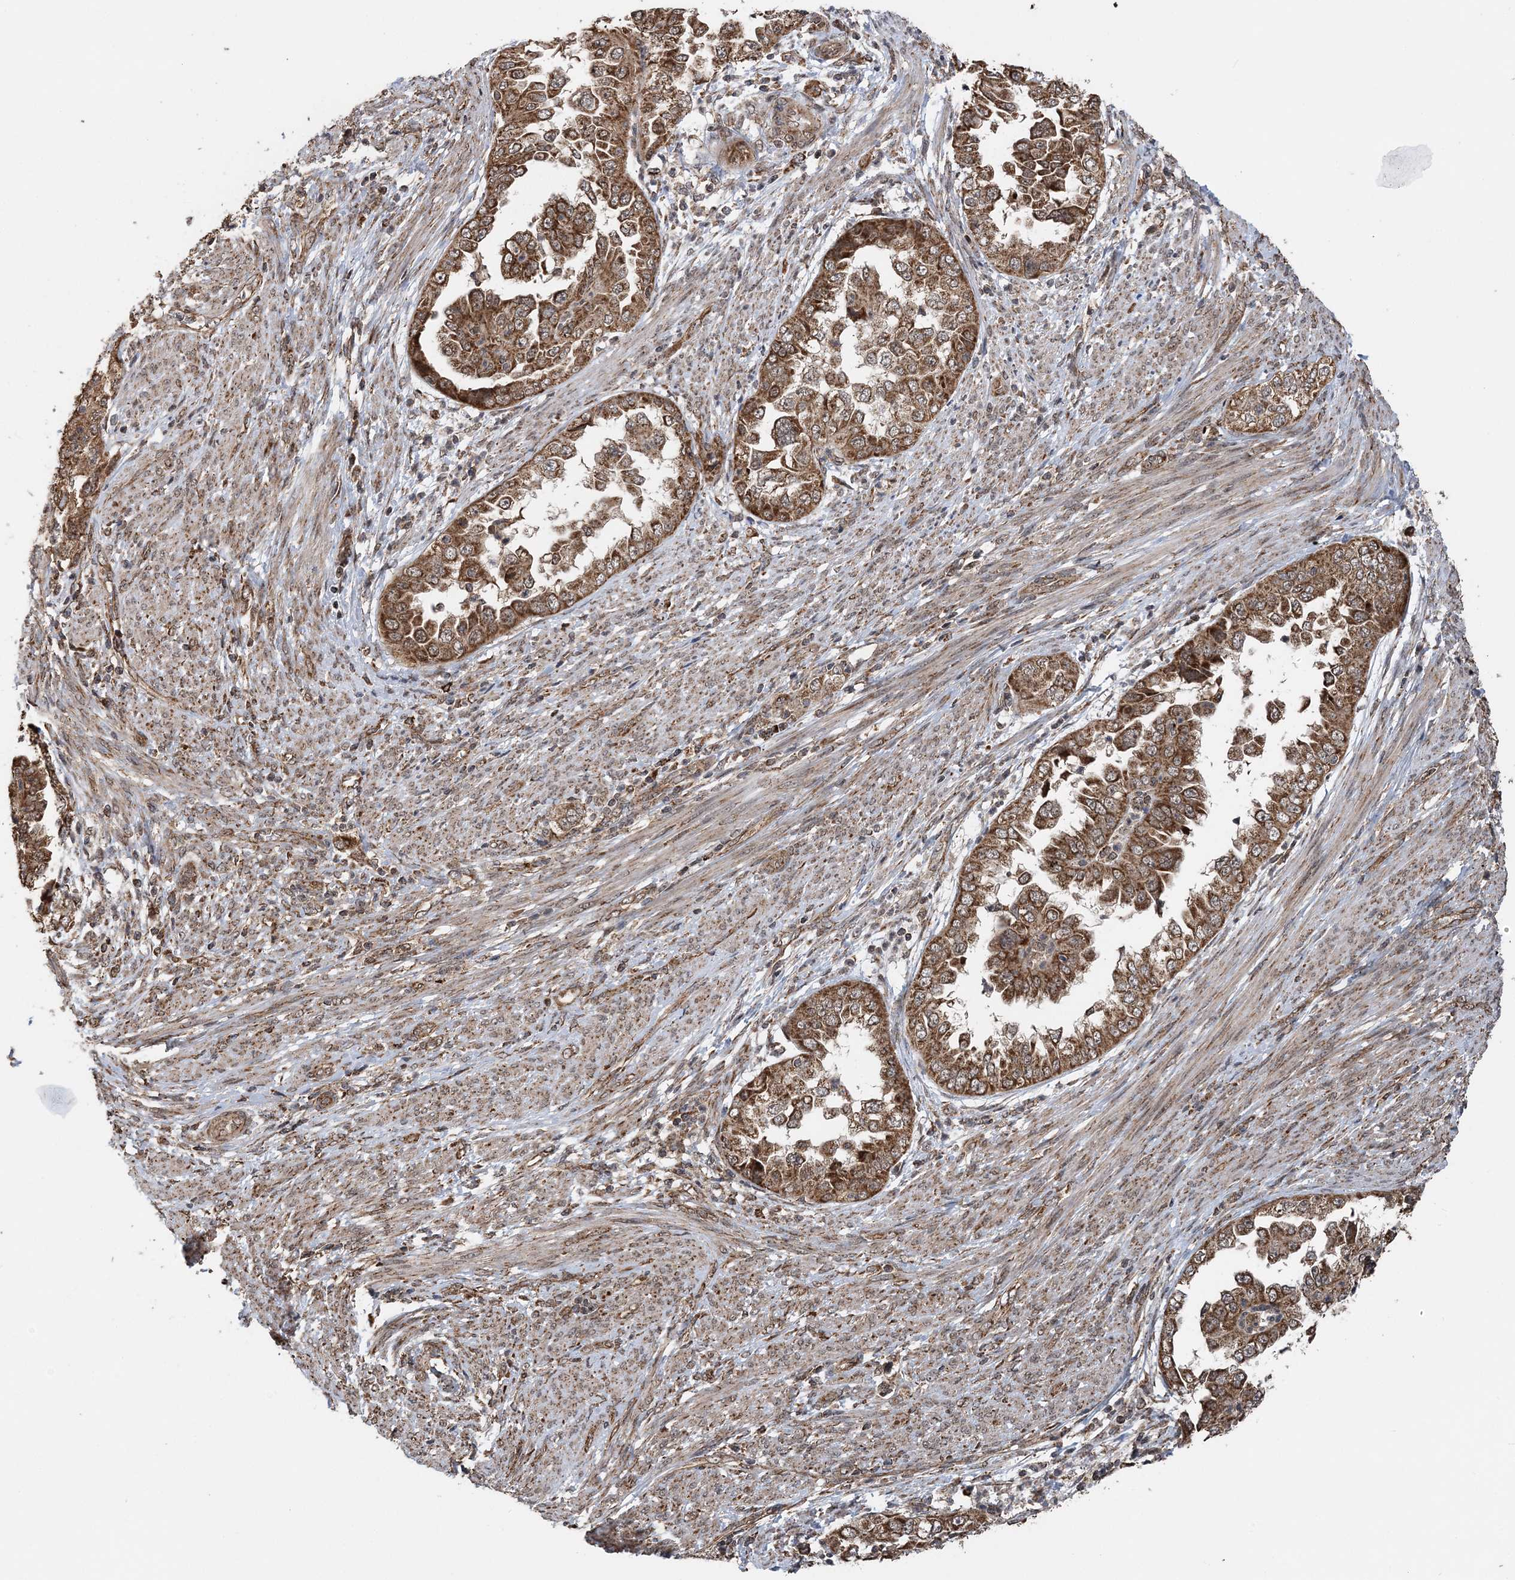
{"staining": {"intensity": "moderate", "quantity": ">75%", "location": "cytoplasmic/membranous"}, "tissue": "endometrial cancer", "cell_type": "Tumor cells", "image_type": "cancer", "snomed": [{"axis": "morphology", "description": "Adenocarcinoma, NOS"}, {"axis": "topography", "description": "Endometrium"}], "caption": "This is a photomicrograph of immunohistochemistry staining of adenocarcinoma (endometrial), which shows moderate positivity in the cytoplasmic/membranous of tumor cells.", "gene": "PCBP1", "patient": {"sex": "female", "age": 85}}